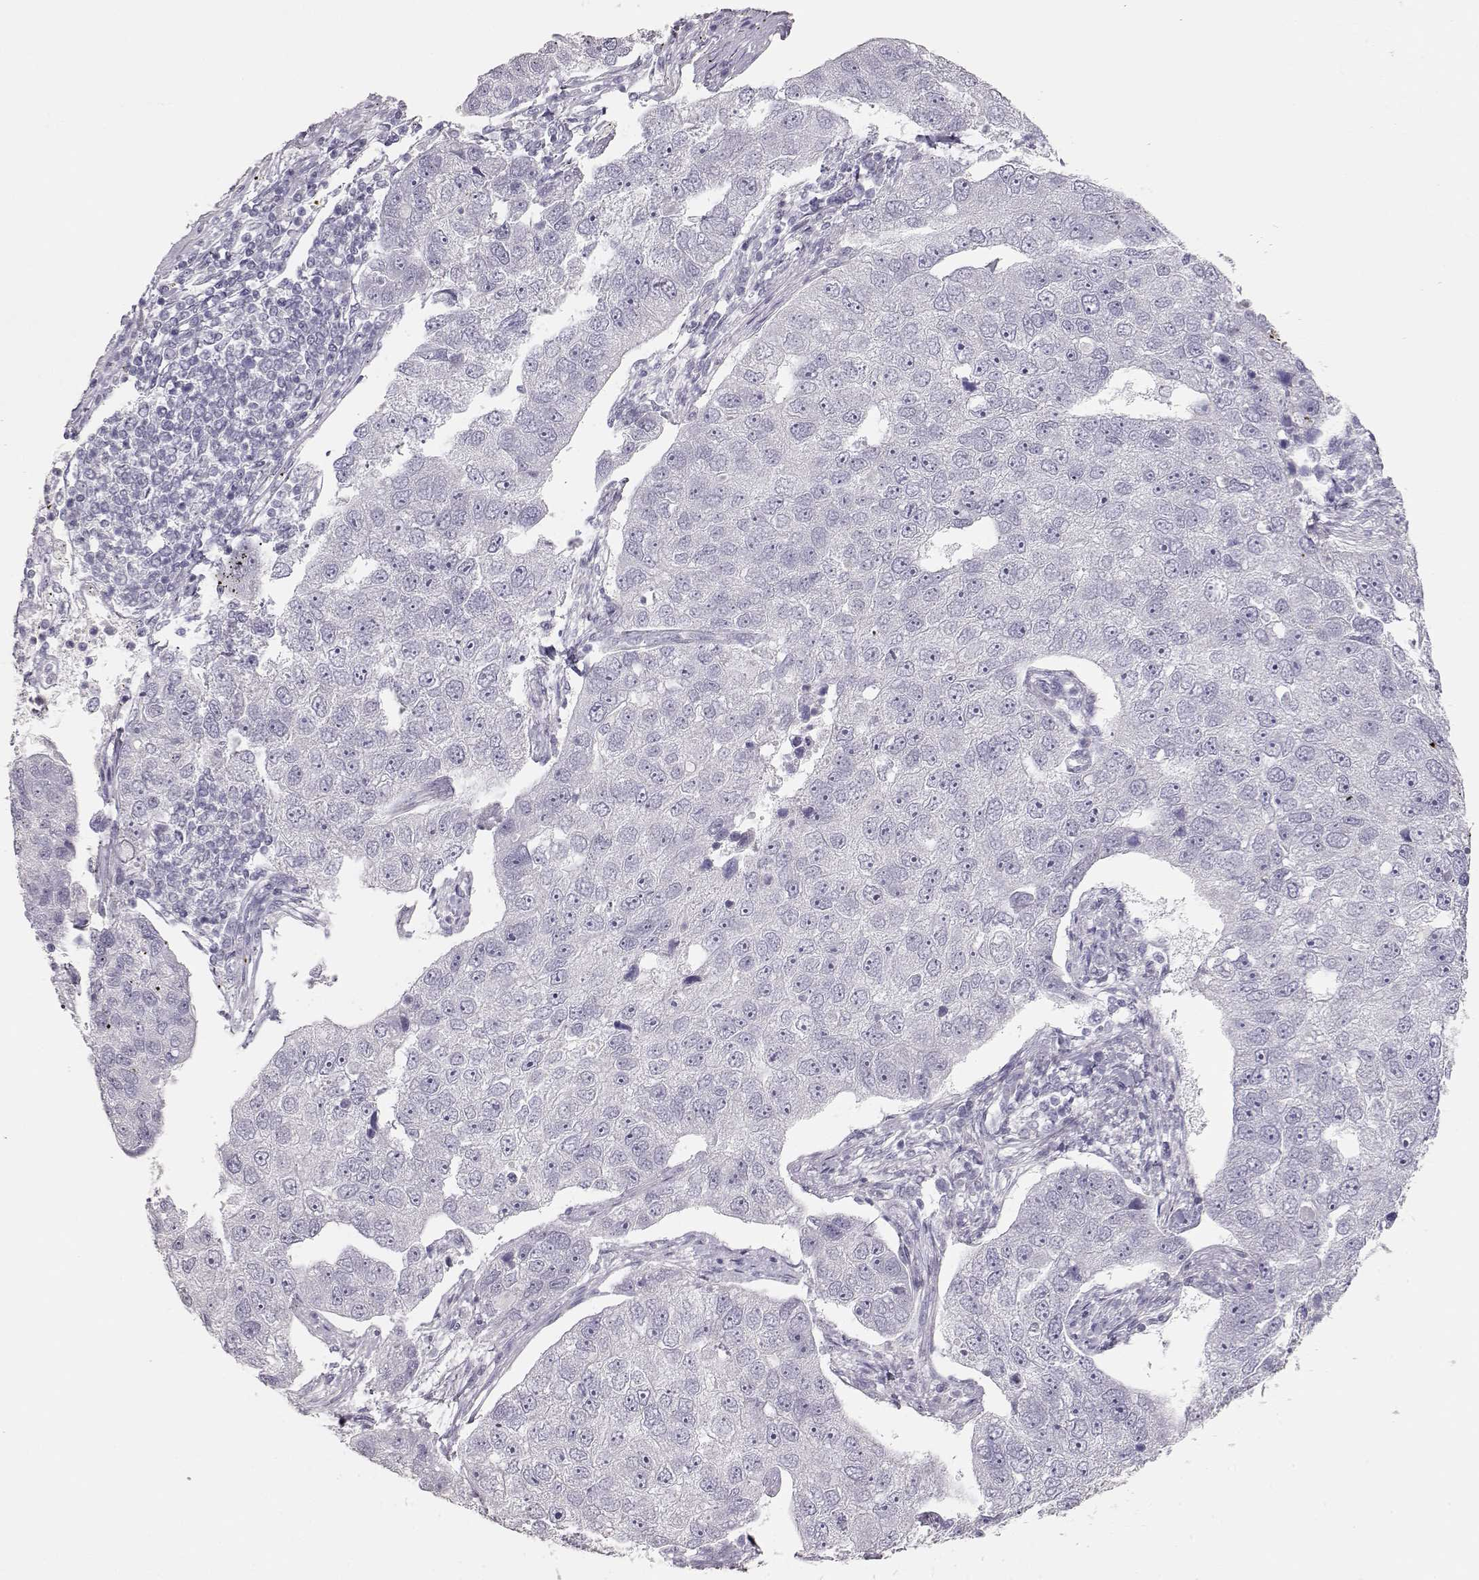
{"staining": {"intensity": "negative", "quantity": "none", "location": "none"}, "tissue": "pancreatic cancer", "cell_type": "Tumor cells", "image_type": "cancer", "snomed": [{"axis": "morphology", "description": "Adenocarcinoma, NOS"}, {"axis": "topography", "description": "Pancreas"}], "caption": "IHC micrograph of neoplastic tissue: pancreatic cancer stained with DAB displays no significant protein staining in tumor cells.", "gene": "TKTL1", "patient": {"sex": "female", "age": 61}}